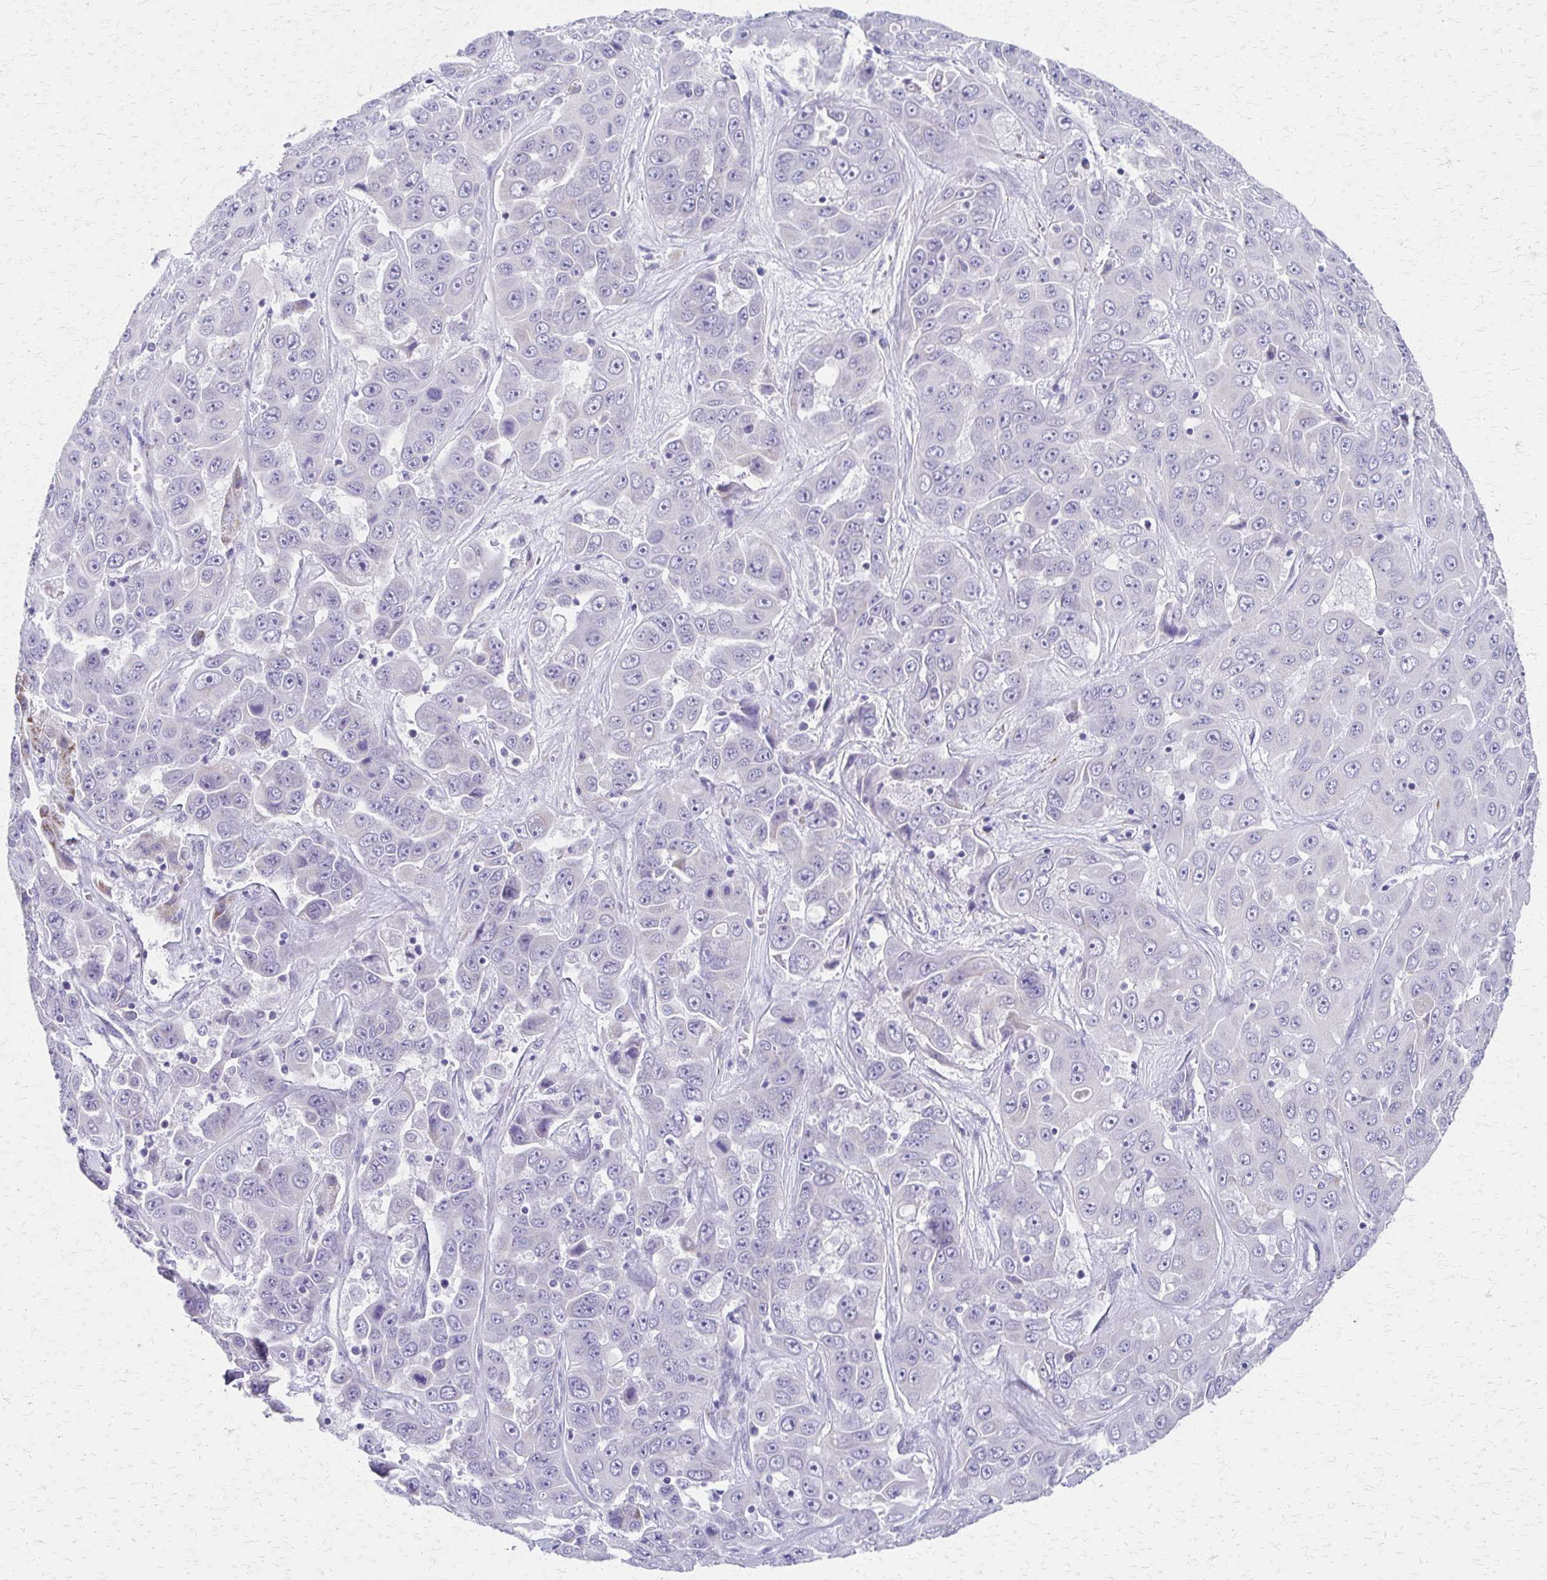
{"staining": {"intensity": "negative", "quantity": "none", "location": "none"}, "tissue": "liver cancer", "cell_type": "Tumor cells", "image_type": "cancer", "snomed": [{"axis": "morphology", "description": "Cholangiocarcinoma"}, {"axis": "topography", "description": "Liver"}], "caption": "Tumor cells are negative for brown protein staining in liver cancer.", "gene": "ZSCAN5B", "patient": {"sex": "female", "age": 52}}